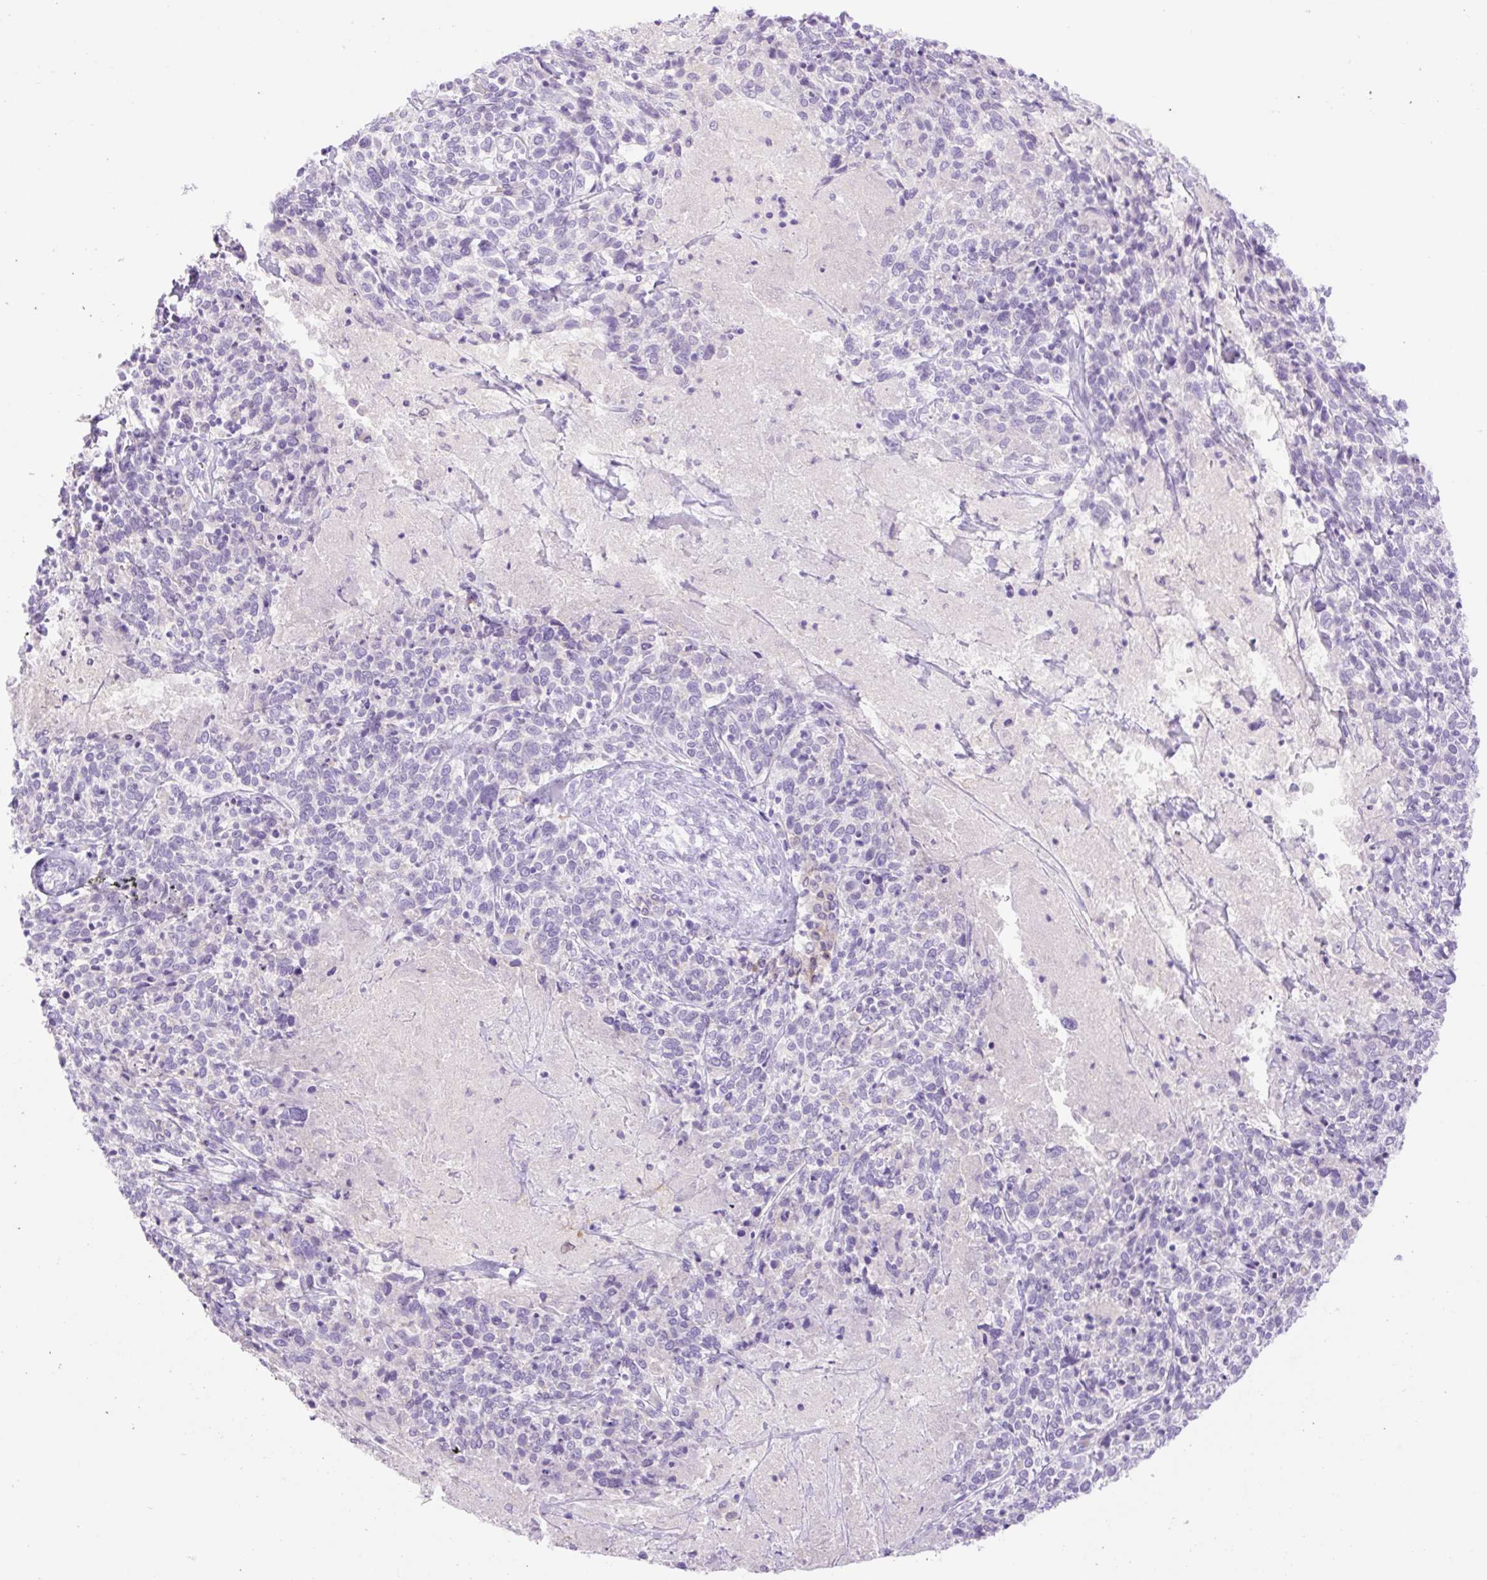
{"staining": {"intensity": "negative", "quantity": "none", "location": "none"}, "tissue": "cervical cancer", "cell_type": "Tumor cells", "image_type": "cancer", "snomed": [{"axis": "morphology", "description": "Squamous cell carcinoma, NOS"}, {"axis": "topography", "description": "Cervix"}], "caption": "IHC of human cervical cancer (squamous cell carcinoma) exhibits no expression in tumor cells.", "gene": "SLC25A40", "patient": {"sex": "female", "age": 46}}